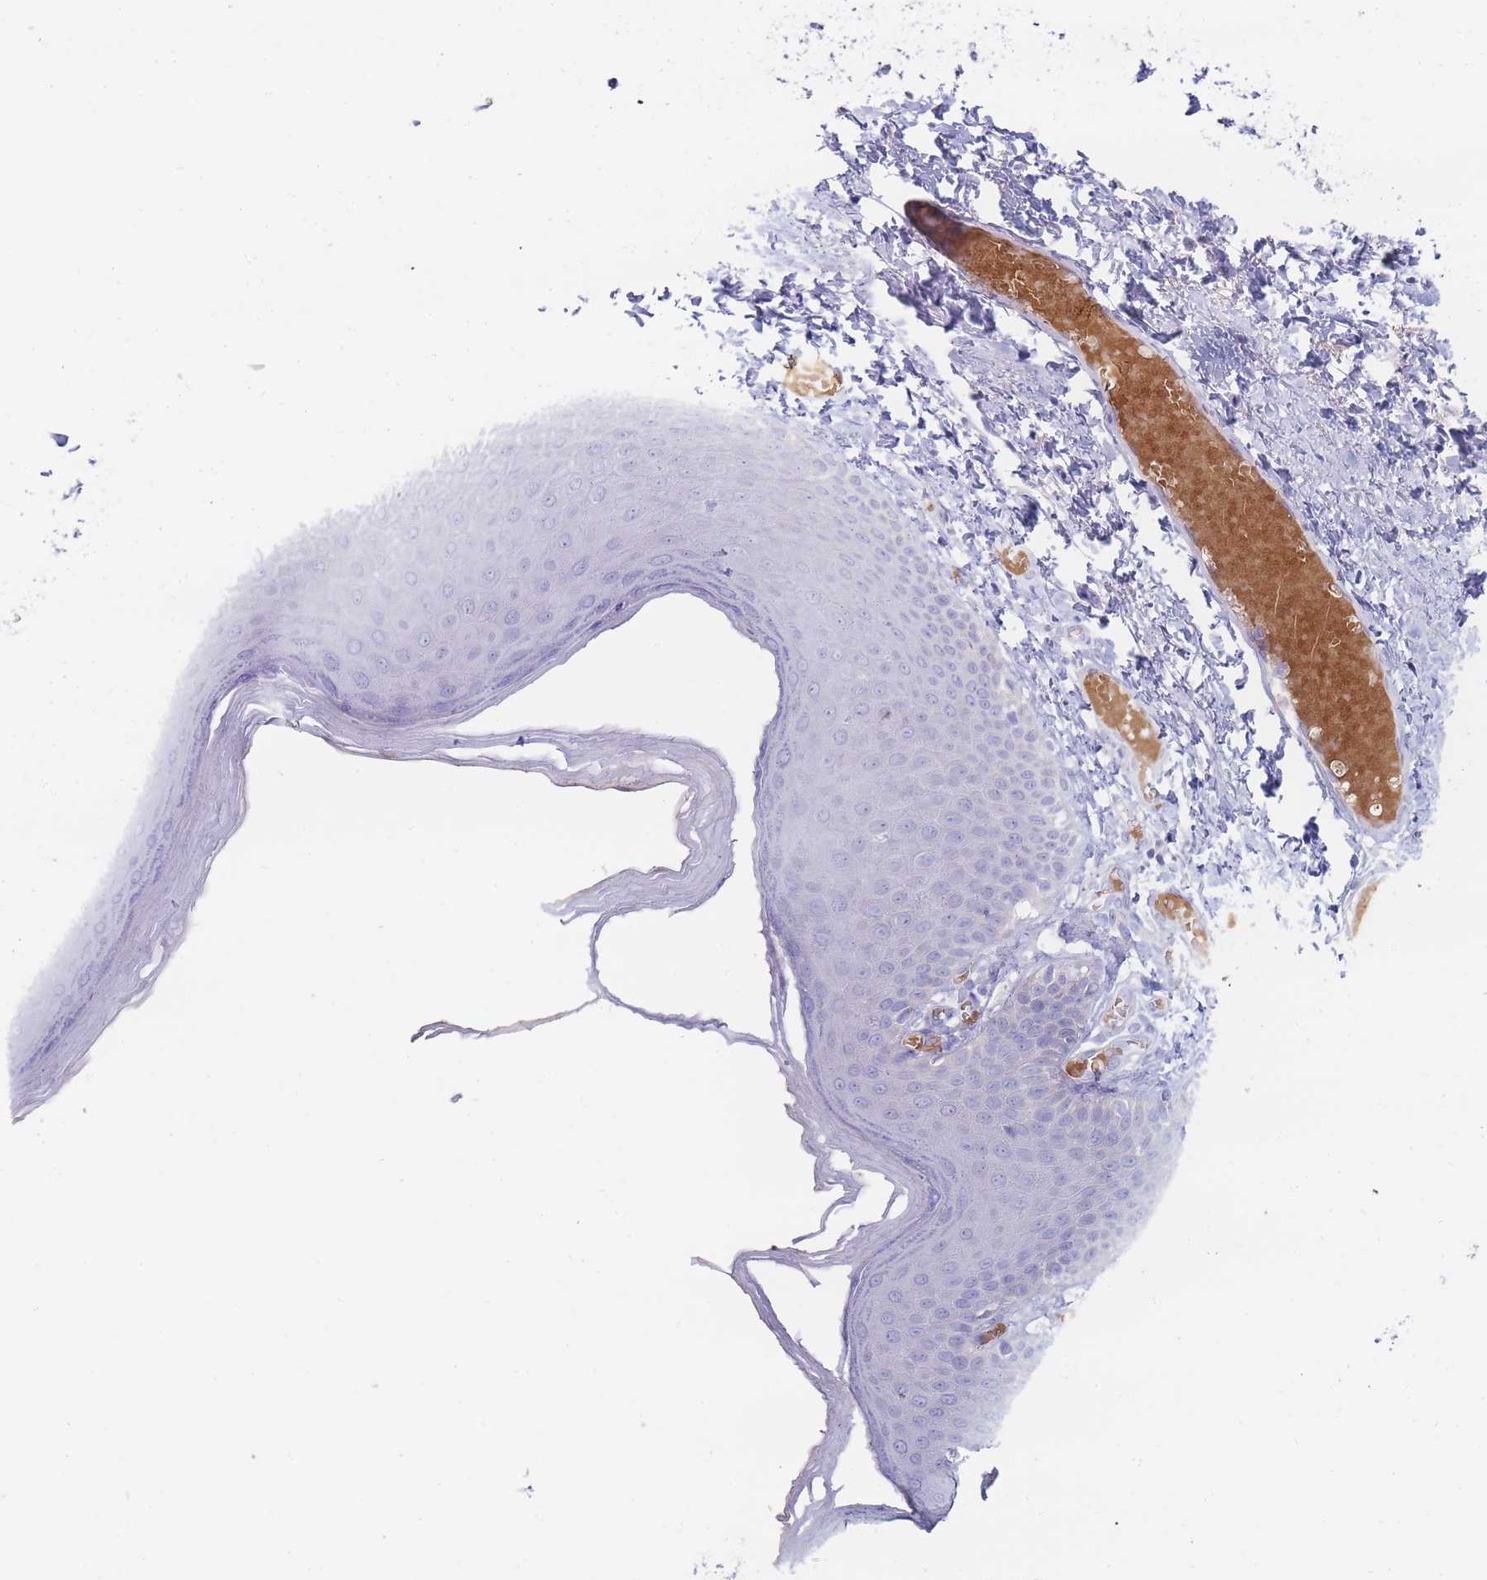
{"staining": {"intensity": "negative", "quantity": "none", "location": "none"}, "tissue": "skin", "cell_type": "Epidermal cells", "image_type": "normal", "snomed": [{"axis": "morphology", "description": "Normal tissue, NOS"}, {"axis": "topography", "description": "Anal"}], "caption": "Immunohistochemical staining of unremarkable human skin exhibits no significant staining in epidermal cells.", "gene": "ENSG00000284931", "patient": {"sex": "female", "age": 40}}